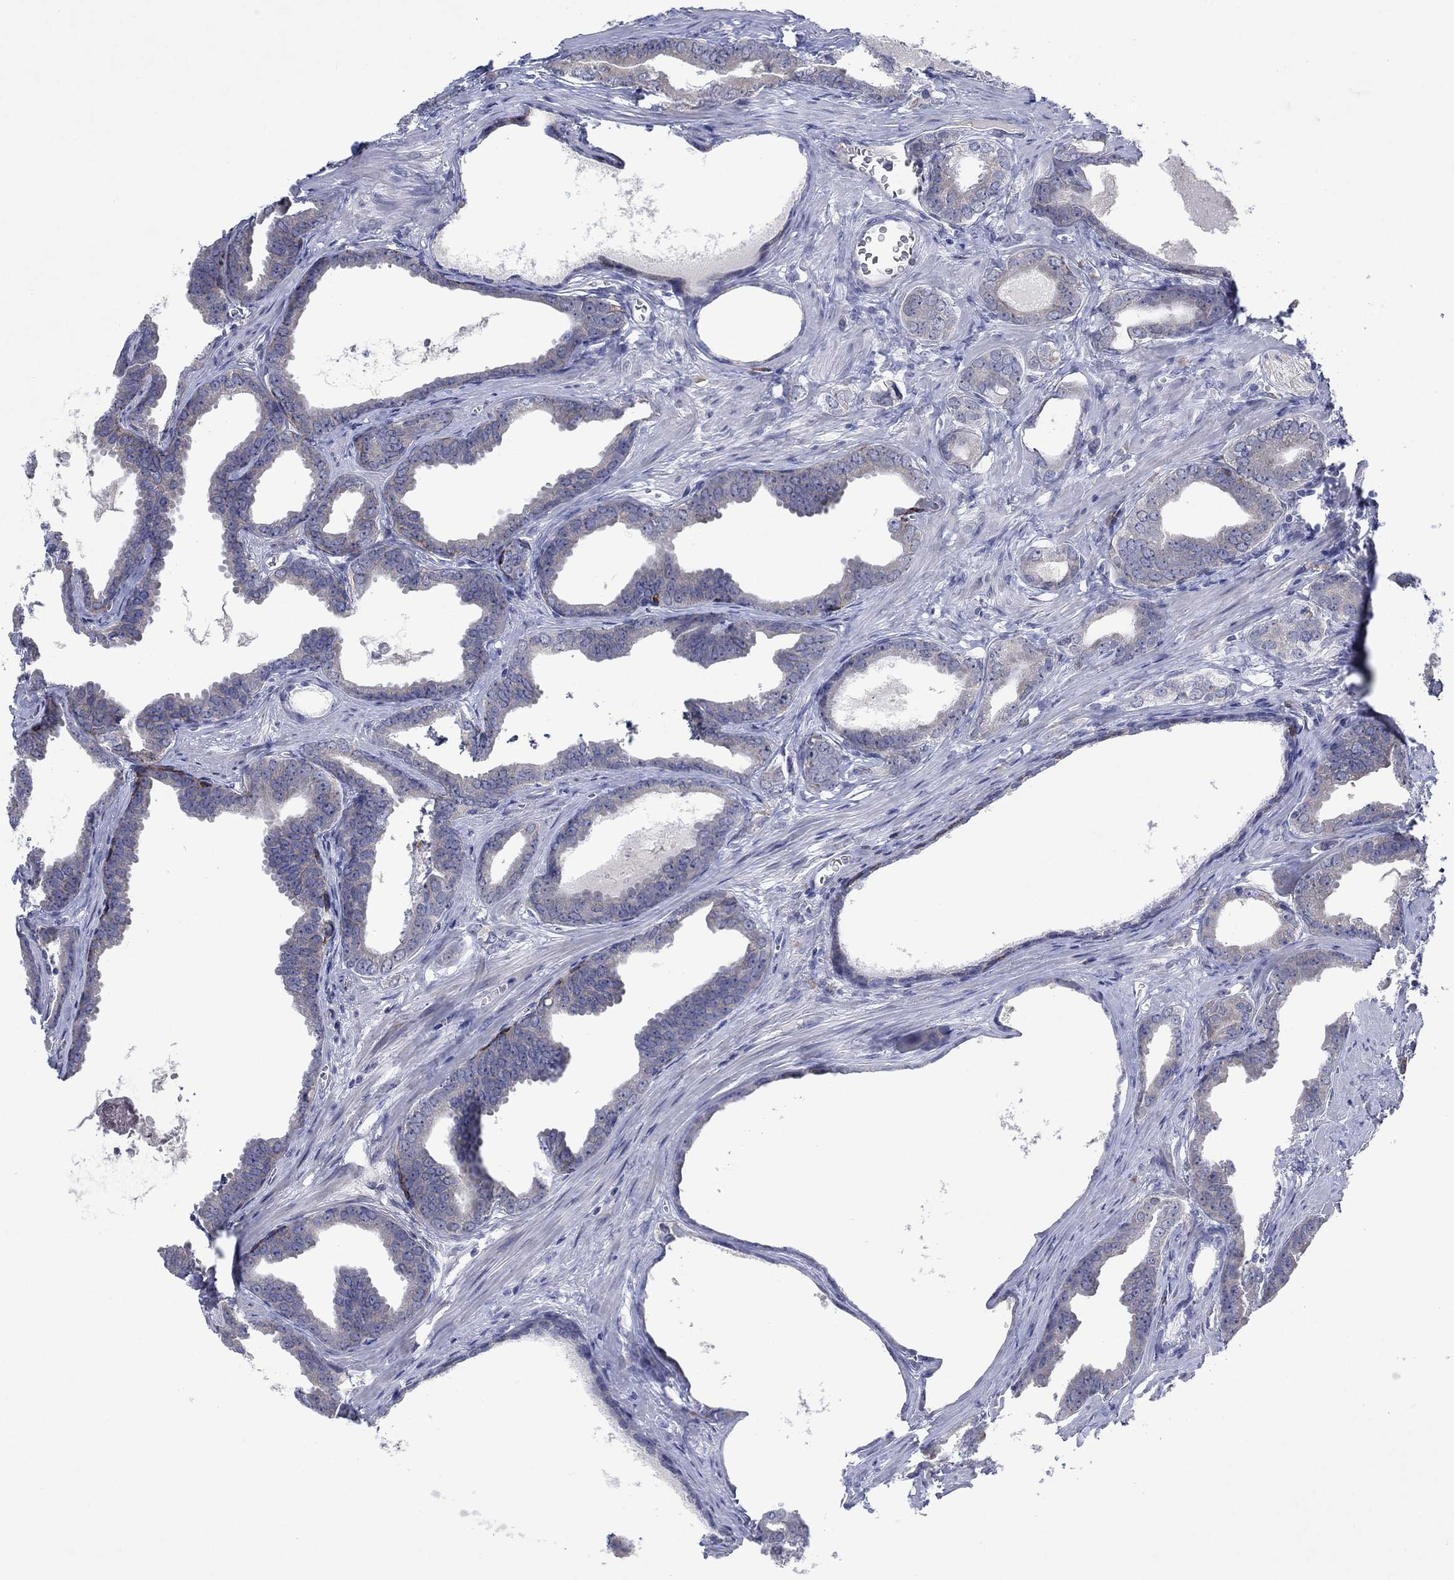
{"staining": {"intensity": "strong", "quantity": "<25%", "location": "cytoplasmic/membranous"}, "tissue": "prostate cancer", "cell_type": "Tumor cells", "image_type": "cancer", "snomed": [{"axis": "morphology", "description": "Adenocarcinoma, NOS"}, {"axis": "topography", "description": "Prostate"}], "caption": "A micrograph showing strong cytoplasmic/membranous expression in about <25% of tumor cells in prostate adenocarcinoma, as visualized by brown immunohistochemical staining.", "gene": "SDC1", "patient": {"sex": "male", "age": 66}}